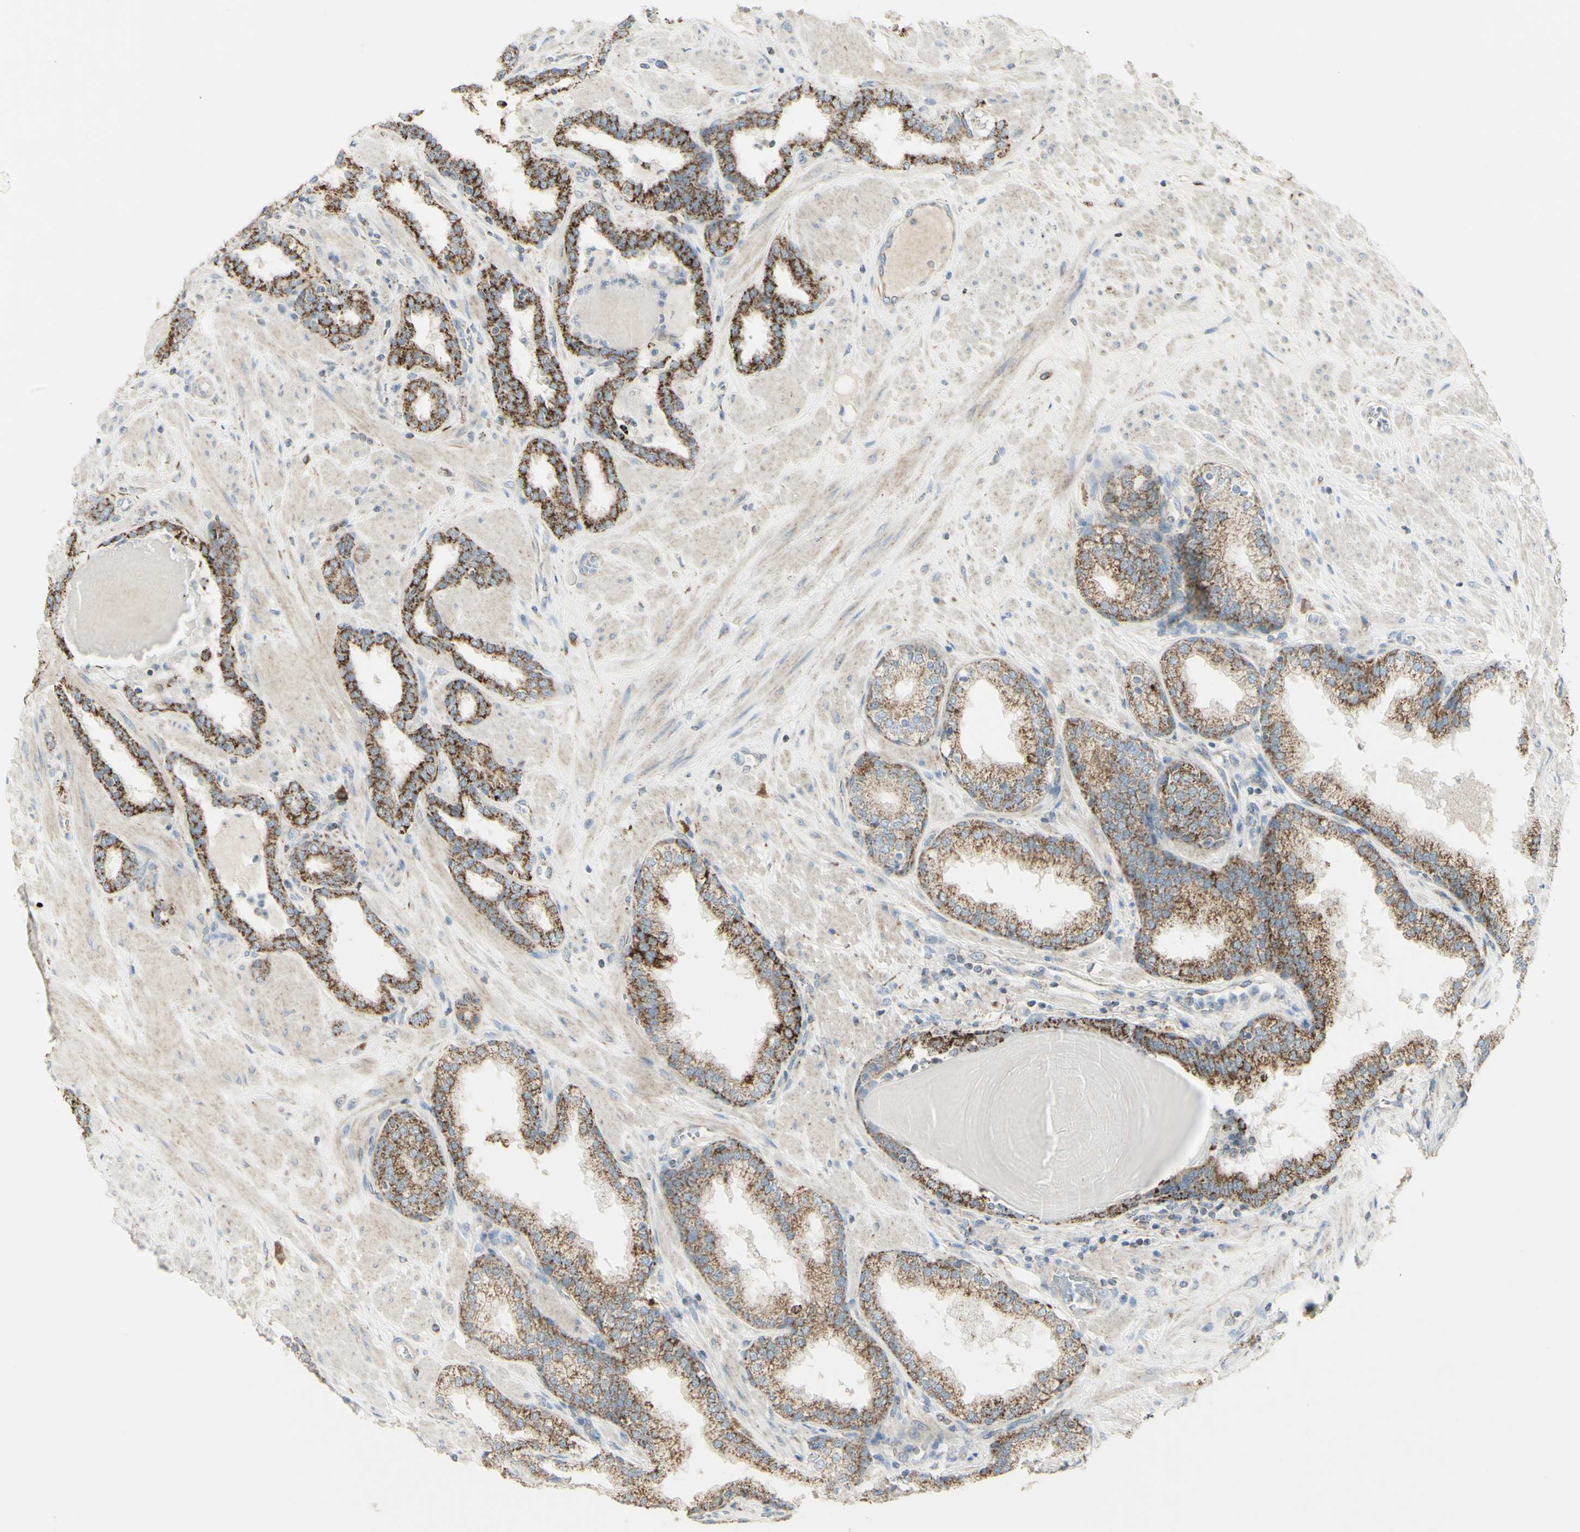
{"staining": {"intensity": "moderate", "quantity": "25%-75%", "location": "cytoplasmic/membranous"}, "tissue": "prostate", "cell_type": "Glandular cells", "image_type": "normal", "snomed": [{"axis": "morphology", "description": "Normal tissue, NOS"}, {"axis": "topography", "description": "Prostate"}], "caption": "Protein expression analysis of benign prostate displays moderate cytoplasmic/membranous staining in about 25%-75% of glandular cells. The staining was performed using DAB (3,3'-diaminobenzidine), with brown indicating positive protein expression. Nuclei are stained blue with hematoxylin.", "gene": "CNTNAP1", "patient": {"sex": "male", "age": 51}}